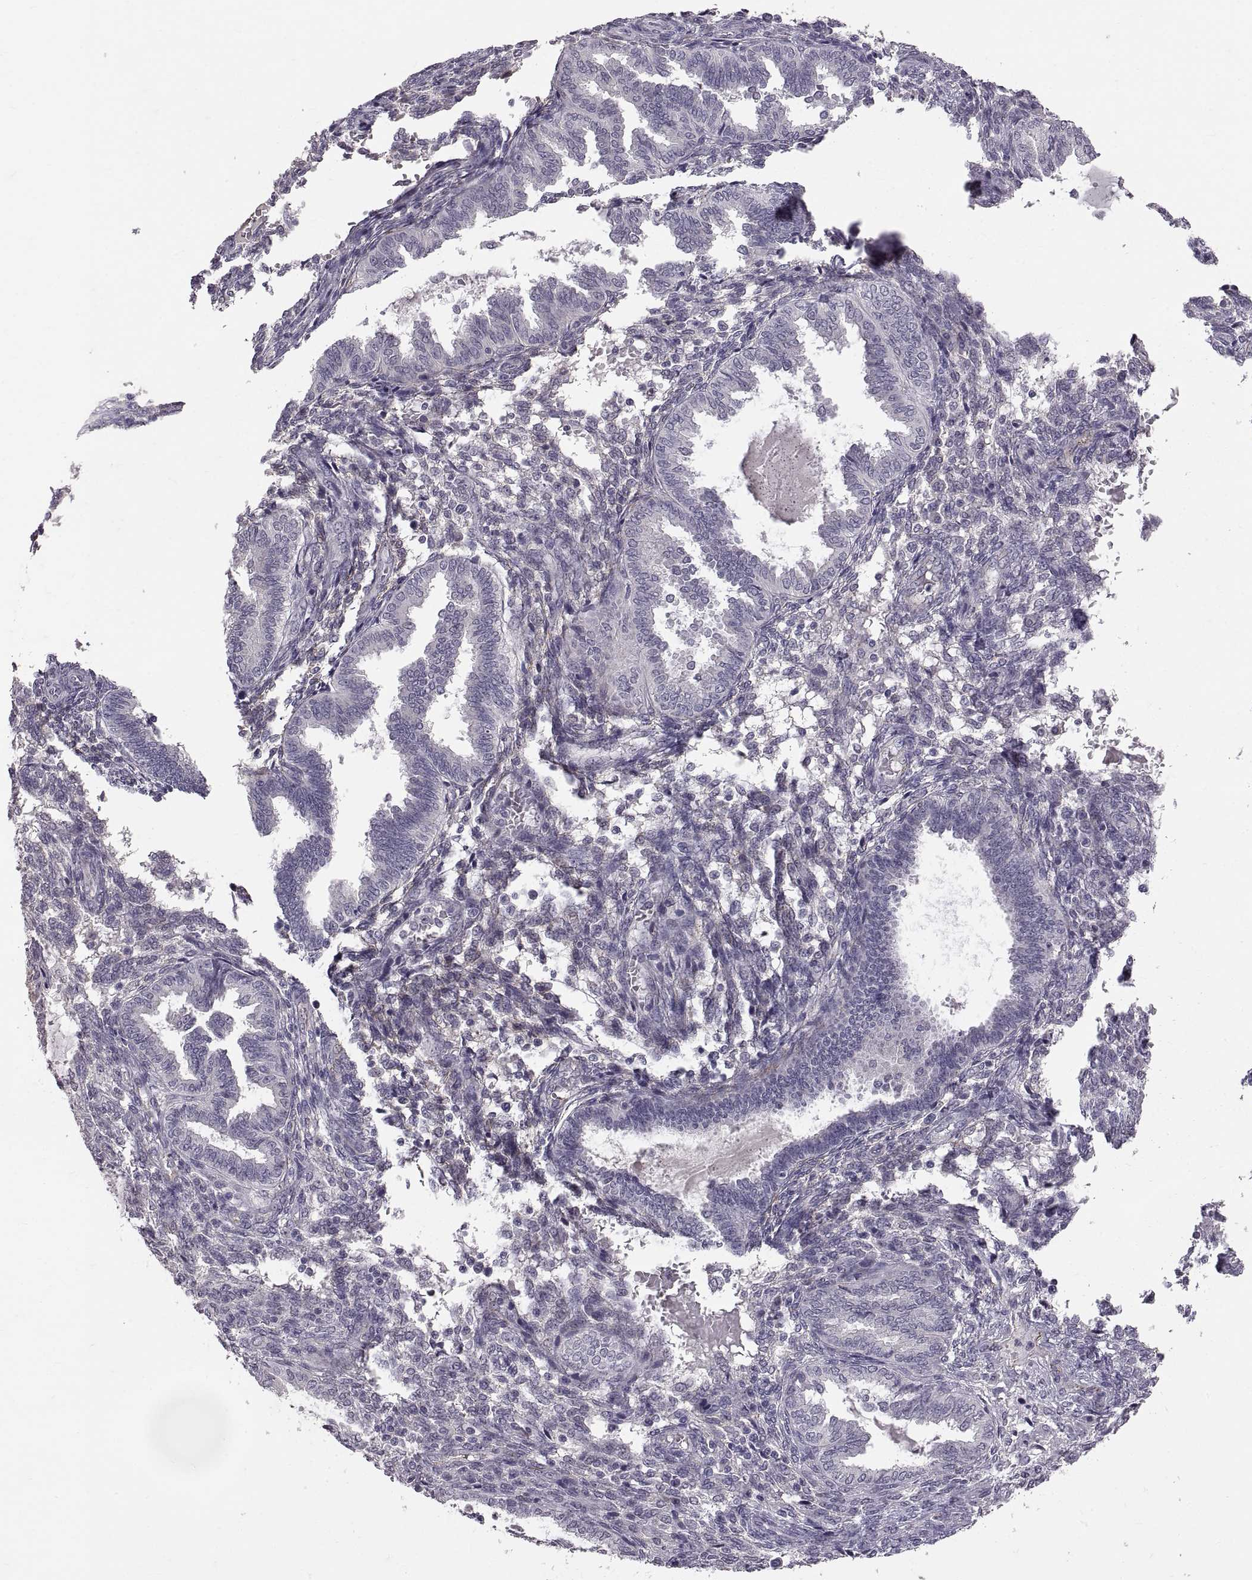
{"staining": {"intensity": "negative", "quantity": "none", "location": "none"}, "tissue": "endometrium", "cell_type": "Cells in endometrial stroma", "image_type": "normal", "snomed": [{"axis": "morphology", "description": "Normal tissue, NOS"}, {"axis": "topography", "description": "Endometrium"}], "caption": "This photomicrograph is of normal endometrium stained with IHC to label a protein in brown with the nuclei are counter-stained blue. There is no positivity in cells in endometrial stroma.", "gene": "CDH2", "patient": {"sex": "female", "age": 42}}